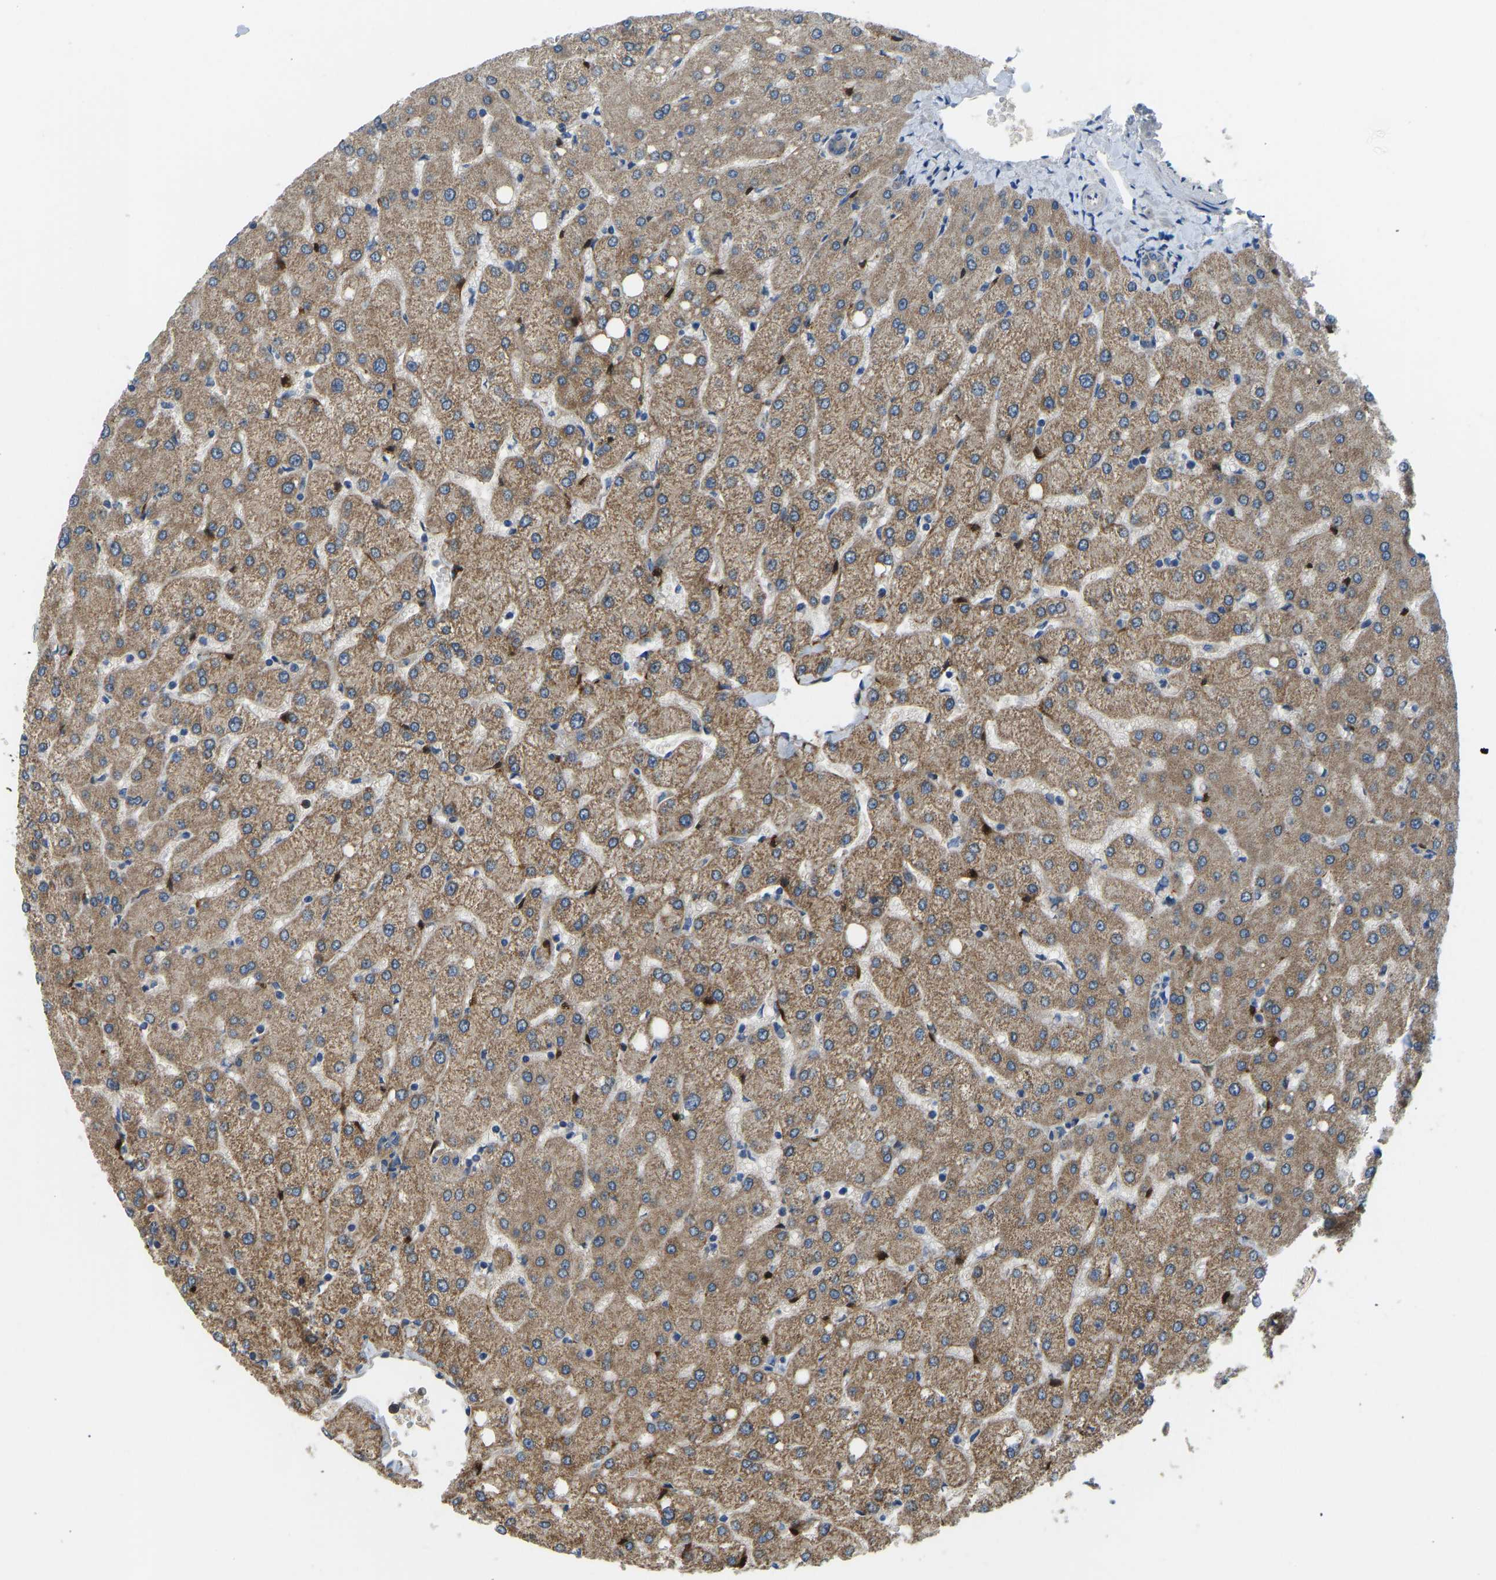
{"staining": {"intensity": "weak", "quantity": ">75%", "location": "cytoplasmic/membranous"}, "tissue": "liver", "cell_type": "Cholangiocytes", "image_type": "normal", "snomed": [{"axis": "morphology", "description": "Normal tissue, NOS"}, {"axis": "topography", "description": "Liver"}], "caption": "A brown stain highlights weak cytoplasmic/membranous staining of a protein in cholangiocytes of unremarkable human liver. (DAB (3,3'-diaminobenzidine) IHC with brightfield microscopy, high magnification).", "gene": "RBP1", "patient": {"sex": "female", "age": 54}}